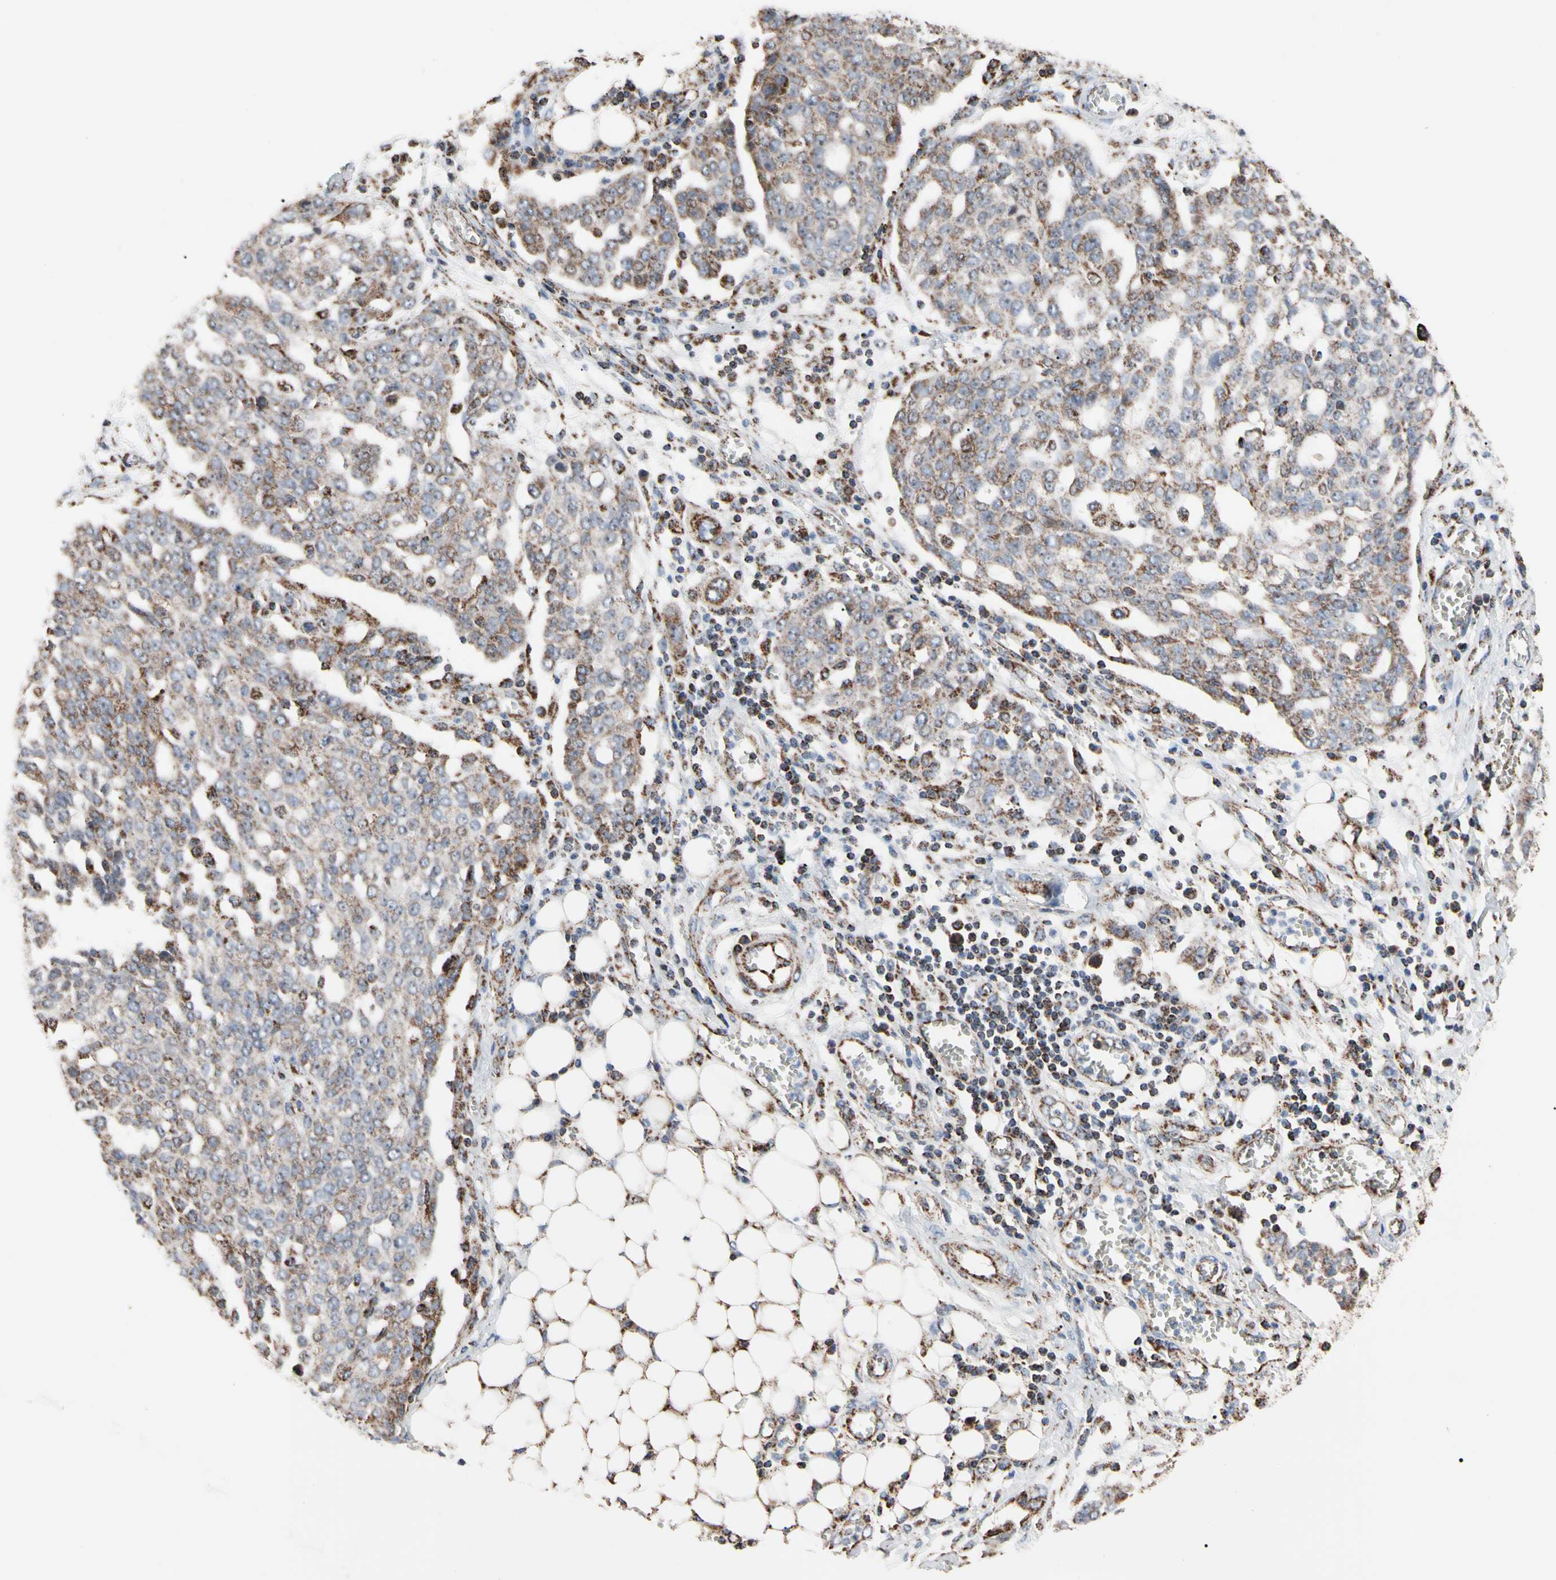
{"staining": {"intensity": "moderate", "quantity": ">75%", "location": "cytoplasmic/membranous"}, "tissue": "ovarian cancer", "cell_type": "Tumor cells", "image_type": "cancer", "snomed": [{"axis": "morphology", "description": "Cystadenocarcinoma, serous, NOS"}, {"axis": "topography", "description": "Soft tissue"}, {"axis": "topography", "description": "Ovary"}], "caption": "A micrograph of human ovarian serous cystadenocarcinoma stained for a protein exhibits moderate cytoplasmic/membranous brown staining in tumor cells. (Brightfield microscopy of DAB IHC at high magnification).", "gene": "FAM110B", "patient": {"sex": "female", "age": 57}}